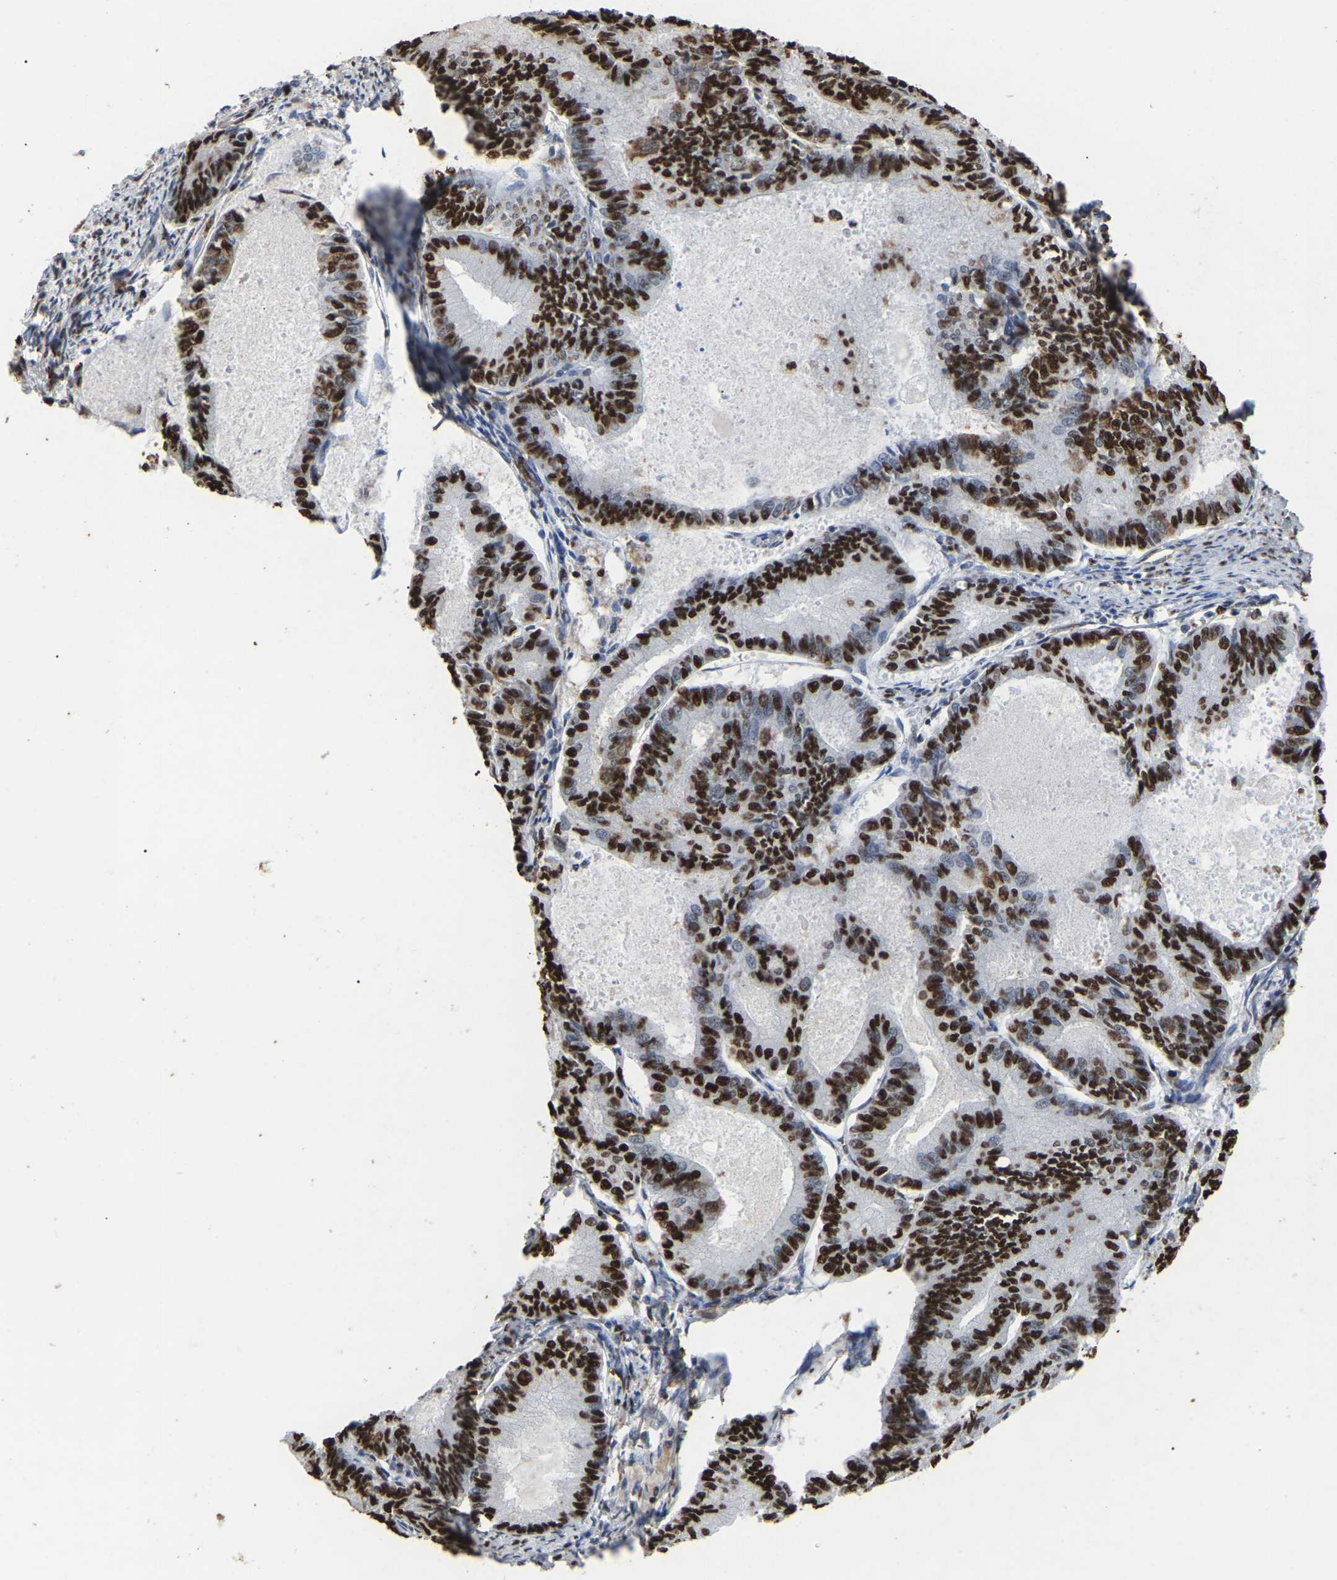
{"staining": {"intensity": "strong", "quantity": ">75%", "location": "nuclear"}, "tissue": "endometrial cancer", "cell_type": "Tumor cells", "image_type": "cancer", "snomed": [{"axis": "morphology", "description": "Adenocarcinoma, NOS"}, {"axis": "topography", "description": "Endometrium"}], "caption": "Immunohistochemical staining of adenocarcinoma (endometrial) demonstrates high levels of strong nuclear expression in about >75% of tumor cells. Using DAB (brown) and hematoxylin (blue) stains, captured at high magnification using brightfield microscopy.", "gene": "RBL2", "patient": {"sex": "female", "age": 86}}